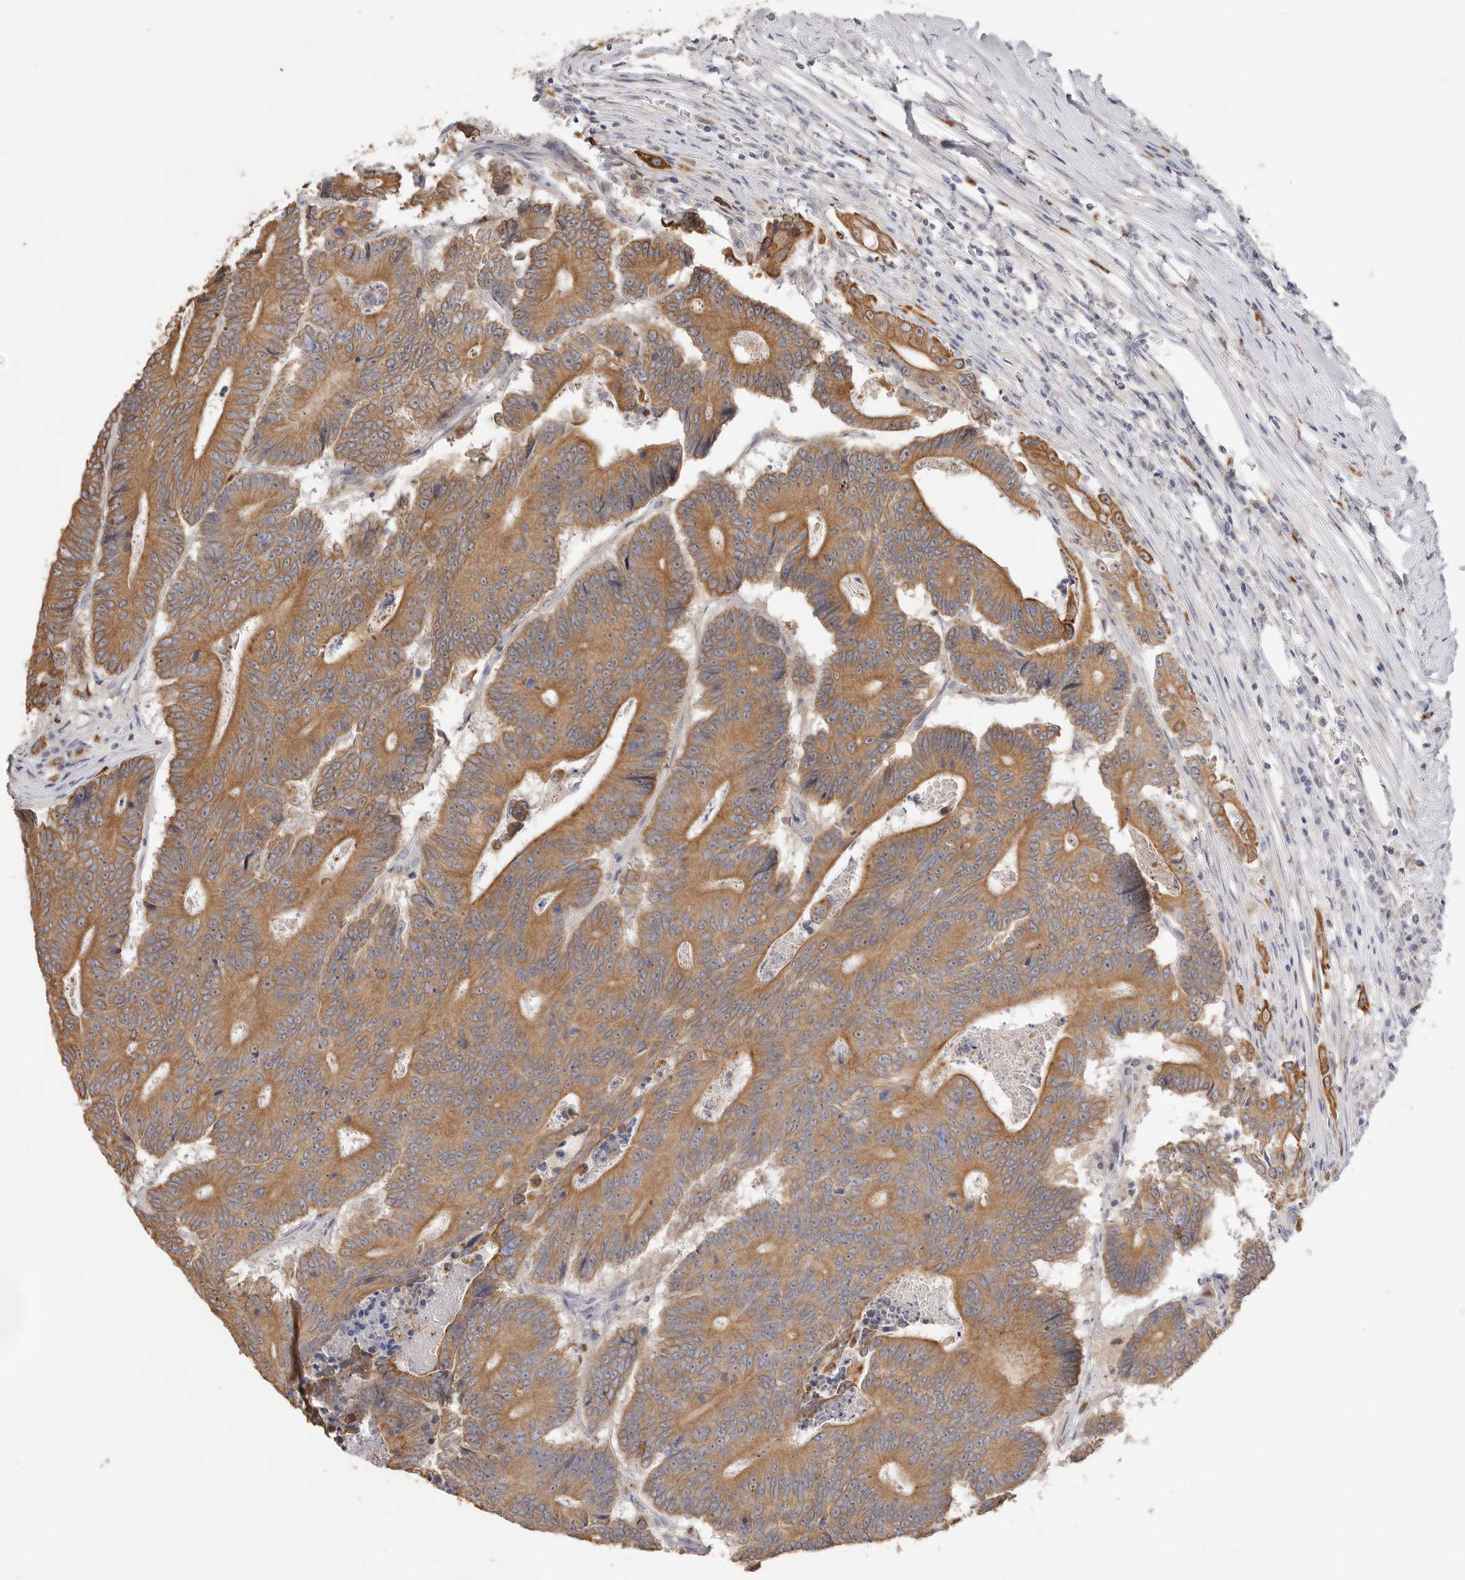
{"staining": {"intensity": "moderate", "quantity": ">75%", "location": "cytoplasmic/membranous"}, "tissue": "colorectal cancer", "cell_type": "Tumor cells", "image_type": "cancer", "snomed": [{"axis": "morphology", "description": "Adenocarcinoma, NOS"}, {"axis": "topography", "description": "Colon"}], "caption": "A high-resolution image shows immunohistochemistry (IHC) staining of adenocarcinoma (colorectal), which shows moderate cytoplasmic/membranous staining in approximately >75% of tumor cells.", "gene": "USH1C", "patient": {"sex": "male", "age": 83}}